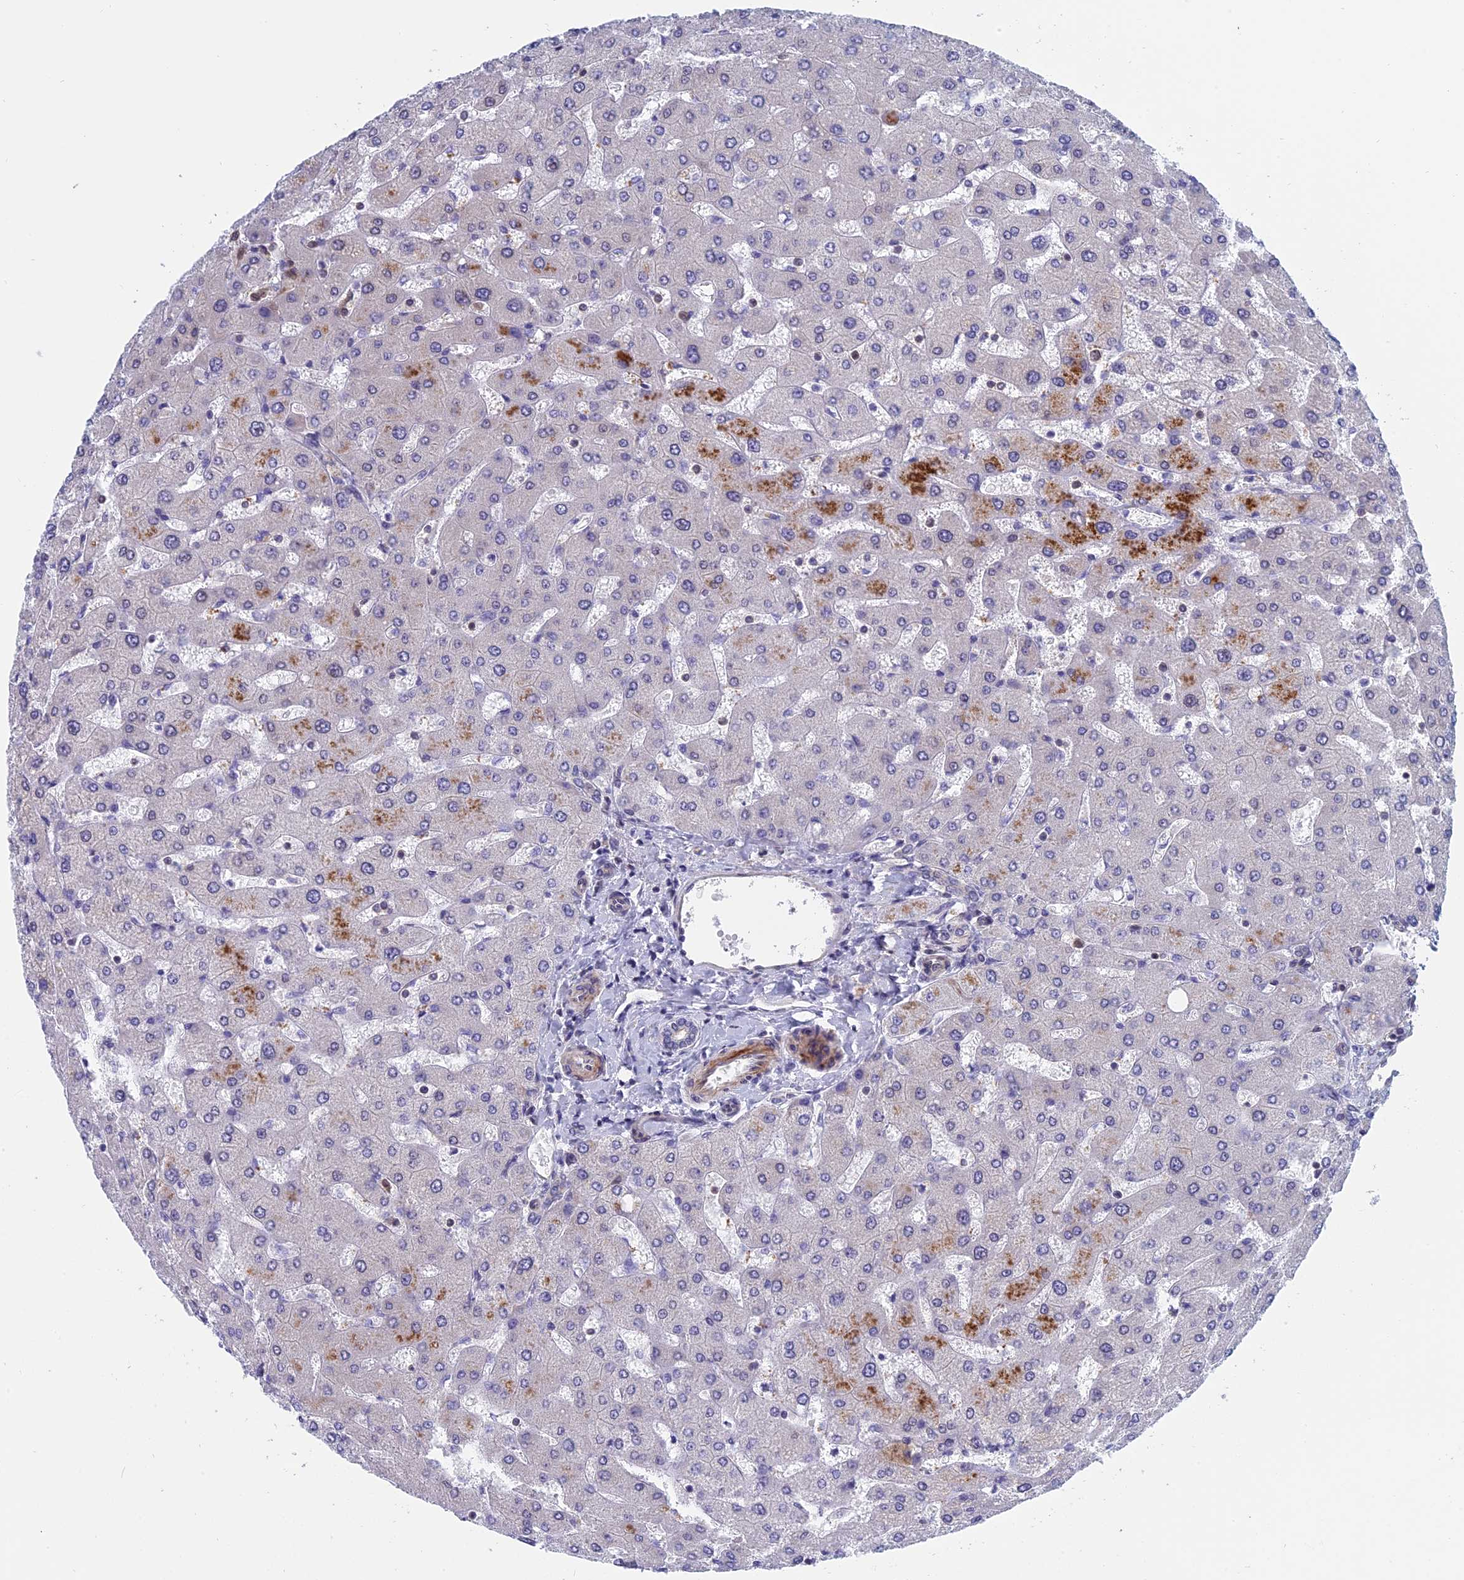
{"staining": {"intensity": "negative", "quantity": "none", "location": "none"}, "tissue": "liver", "cell_type": "Cholangiocytes", "image_type": "normal", "snomed": [{"axis": "morphology", "description": "Normal tissue, NOS"}, {"axis": "topography", "description": "Liver"}], "caption": "Cholangiocytes show no significant staining in unremarkable liver.", "gene": "NAA10", "patient": {"sex": "male", "age": 55}}